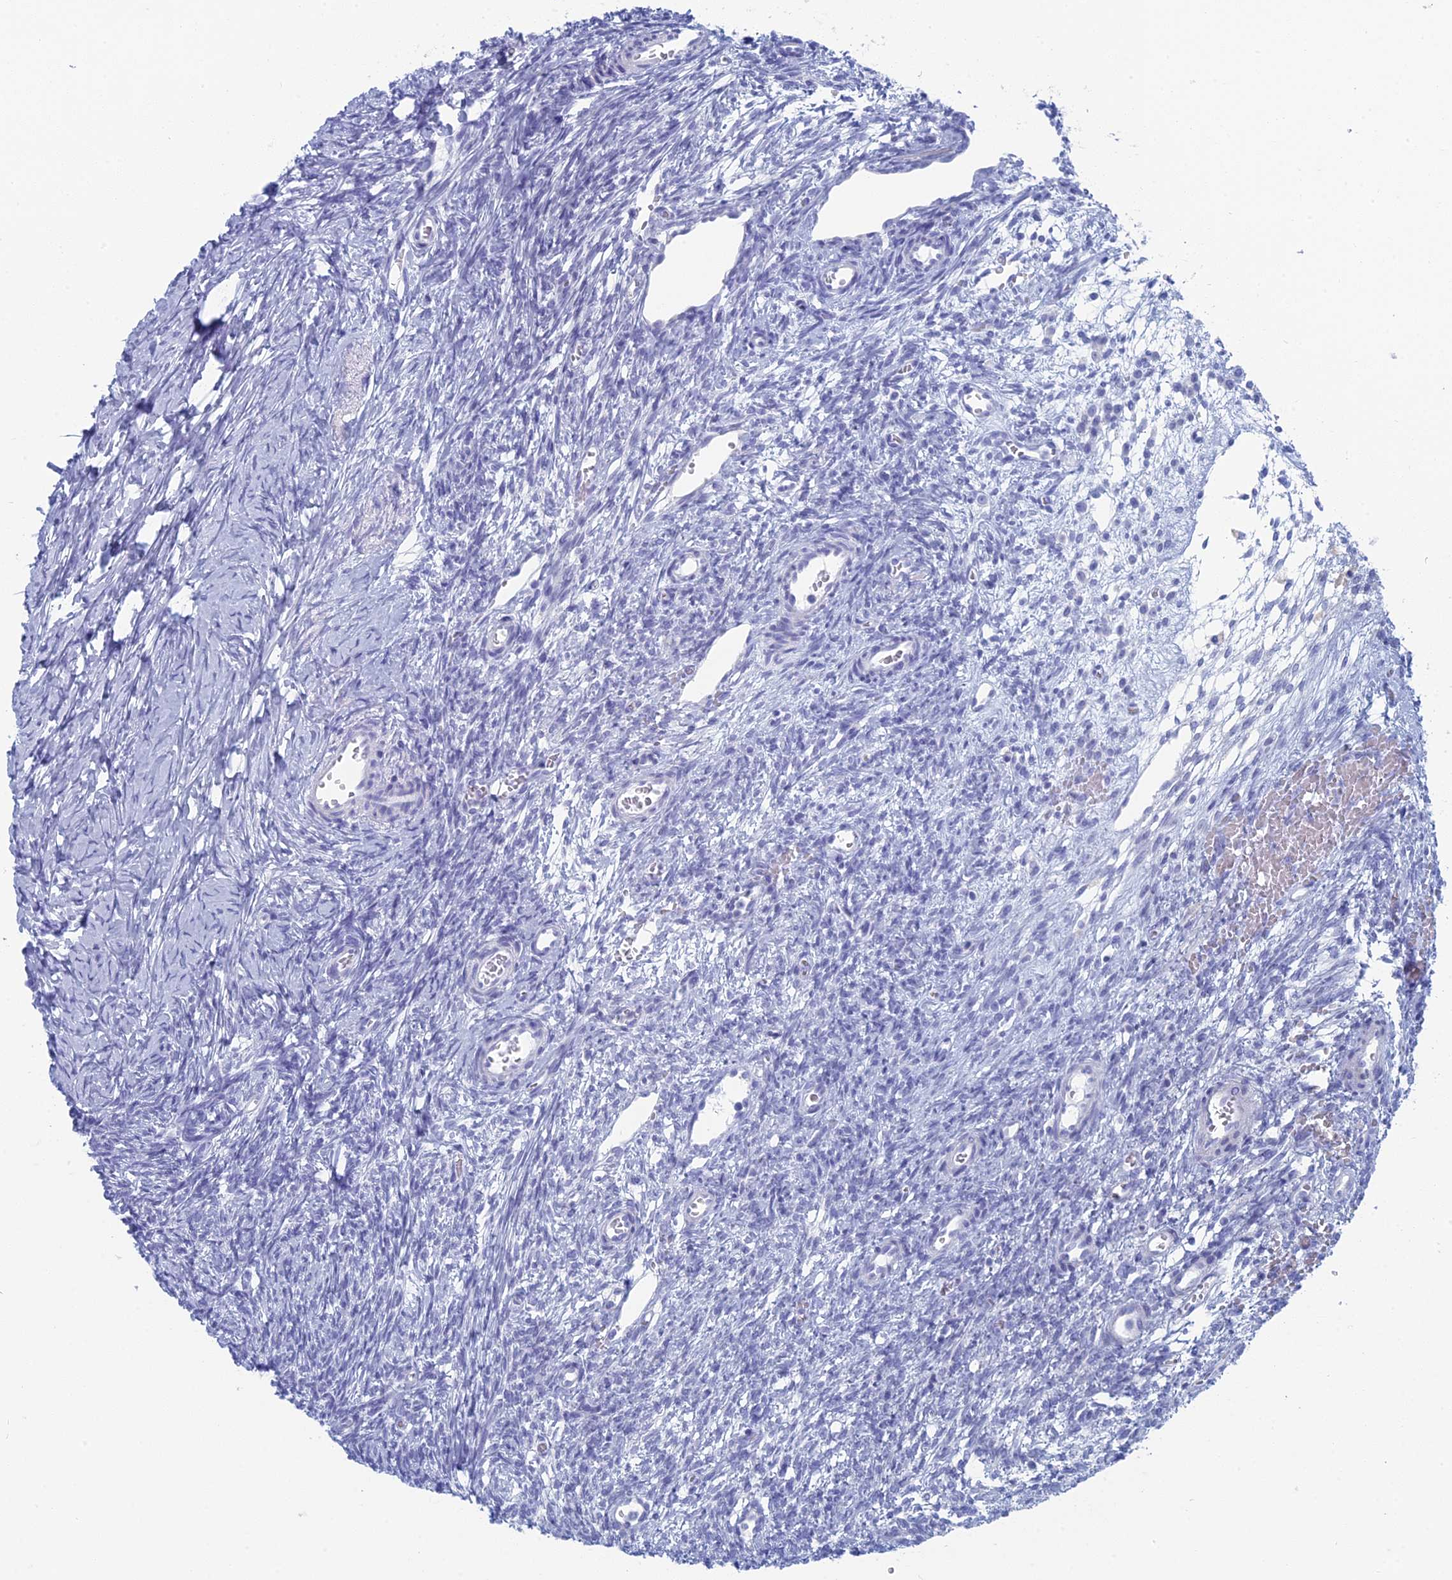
{"staining": {"intensity": "negative", "quantity": "none", "location": "none"}, "tissue": "ovary", "cell_type": "Ovarian stroma cells", "image_type": "normal", "snomed": [{"axis": "morphology", "description": "Normal tissue, NOS"}, {"axis": "topography", "description": "Ovary"}], "caption": "Immunohistochemical staining of normal ovary reveals no significant staining in ovarian stroma cells. The staining is performed using DAB brown chromogen with nuclei counter-stained in using hematoxylin.", "gene": "ALMS1", "patient": {"sex": "female", "age": 39}}